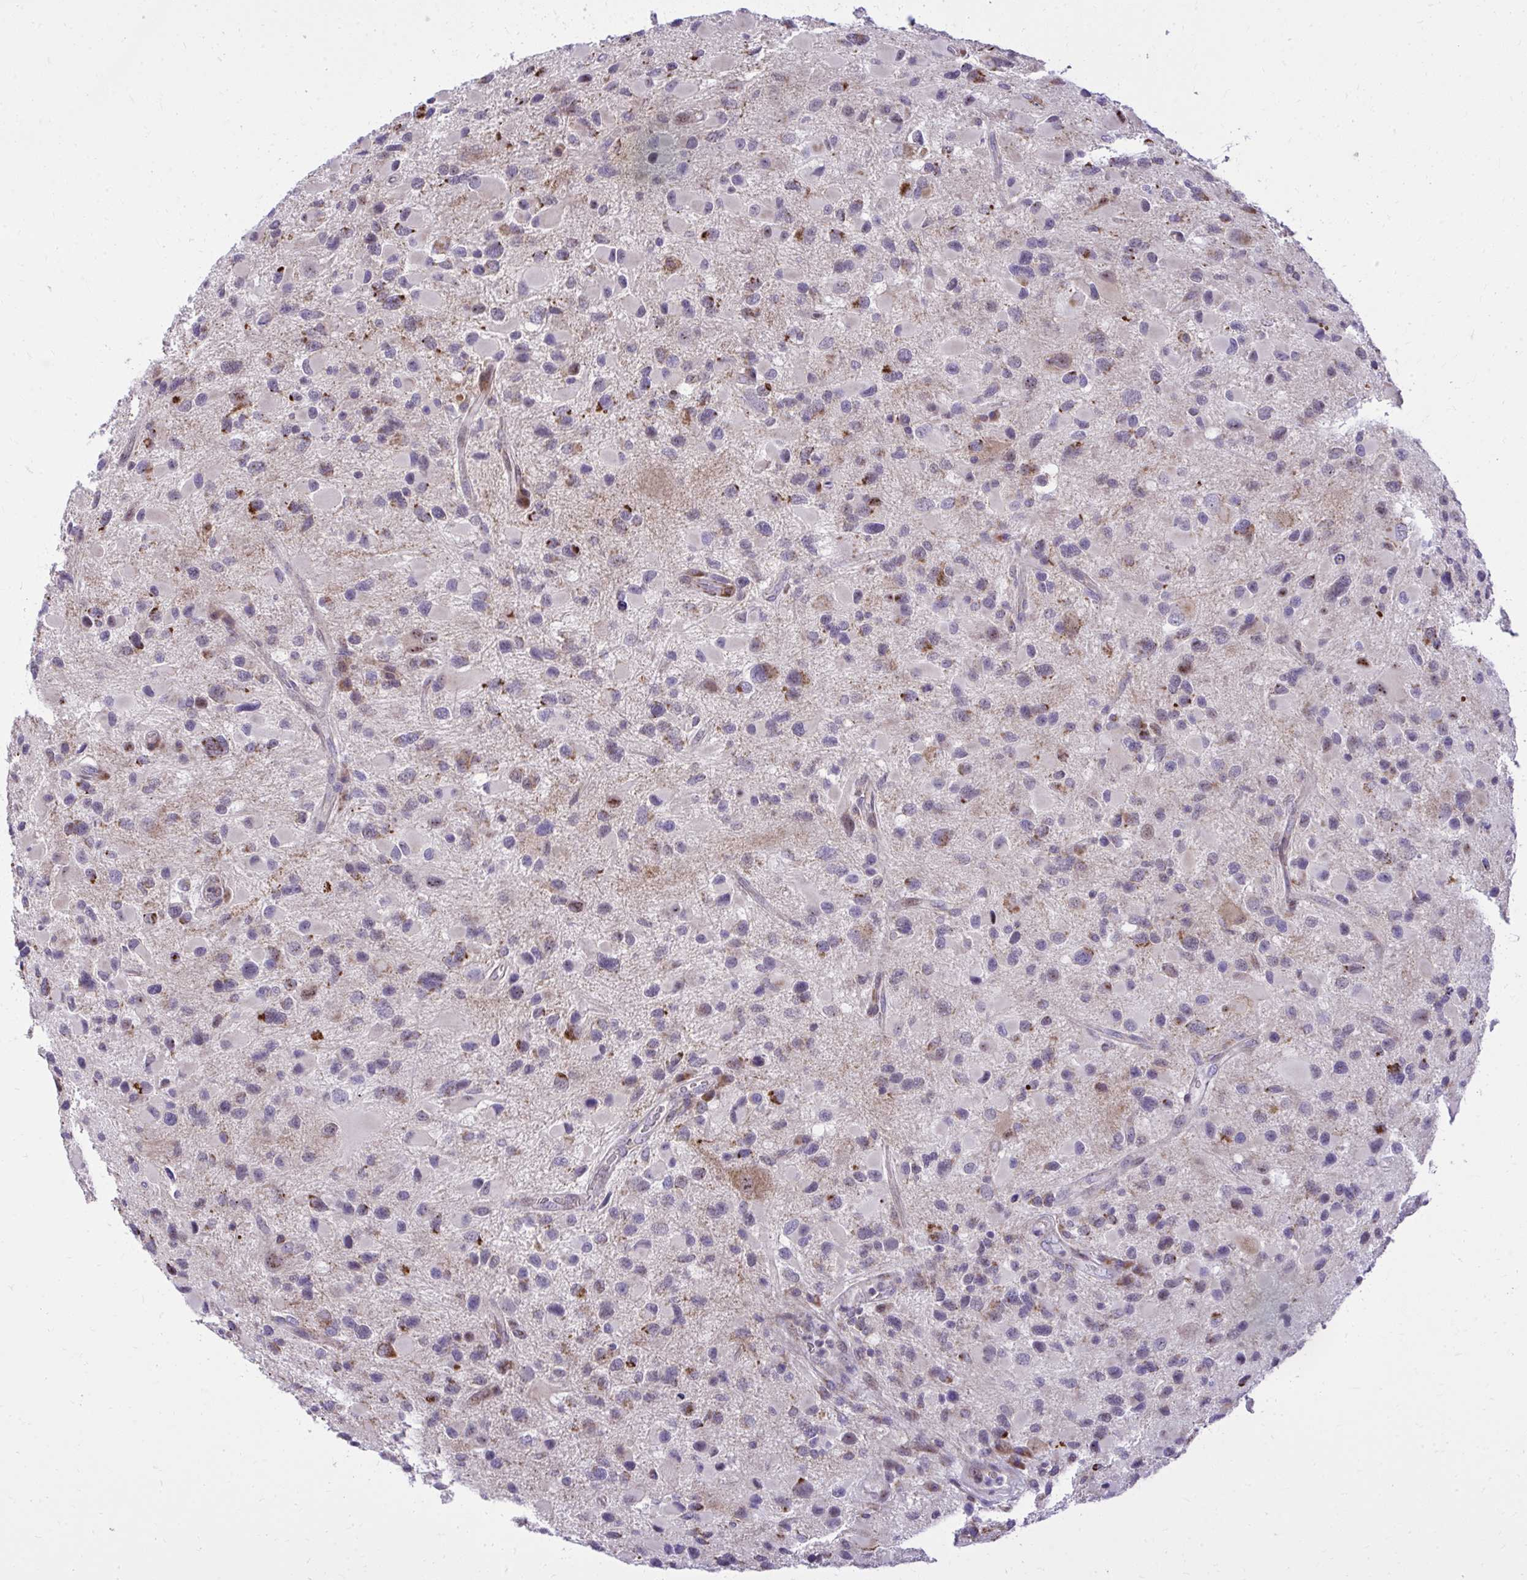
{"staining": {"intensity": "strong", "quantity": "<25%", "location": "cytoplasmic/membranous"}, "tissue": "glioma", "cell_type": "Tumor cells", "image_type": "cancer", "snomed": [{"axis": "morphology", "description": "Glioma, malignant, Low grade"}, {"axis": "topography", "description": "Brain"}], "caption": "This is an image of immunohistochemistry (IHC) staining of malignant low-grade glioma, which shows strong expression in the cytoplasmic/membranous of tumor cells.", "gene": "GPRIN3", "patient": {"sex": "female", "age": 32}}